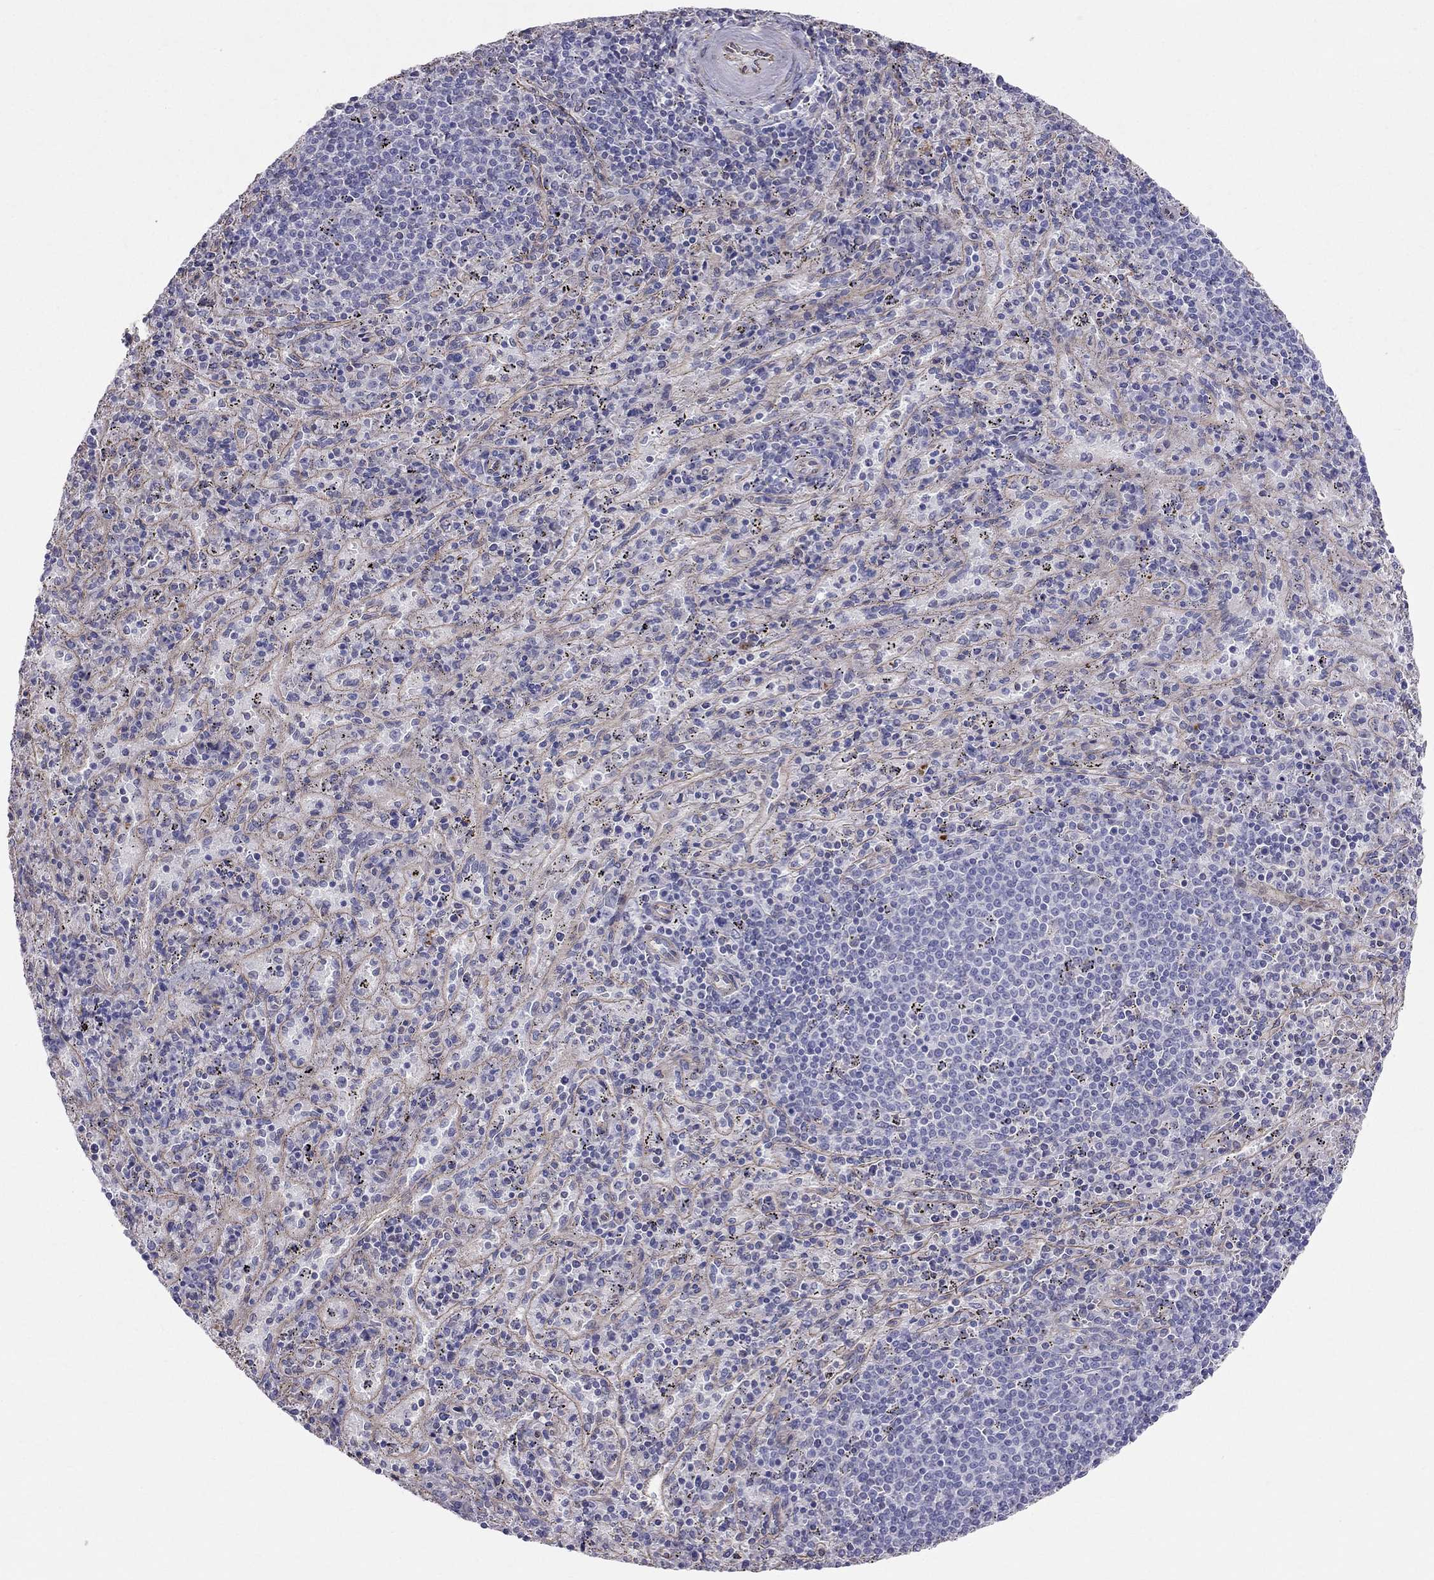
{"staining": {"intensity": "negative", "quantity": "none", "location": "none"}, "tissue": "spleen", "cell_type": "Cells in red pulp", "image_type": "normal", "snomed": [{"axis": "morphology", "description": "Normal tissue, NOS"}, {"axis": "topography", "description": "Spleen"}], "caption": "IHC image of normal spleen: human spleen stained with DAB exhibits no significant protein staining in cells in red pulp. The staining is performed using DAB brown chromogen with nuclei counter-stained in using hematoxylin.", "gene": "ENOX1", "patient": {"sex": "male", "age": 57}}